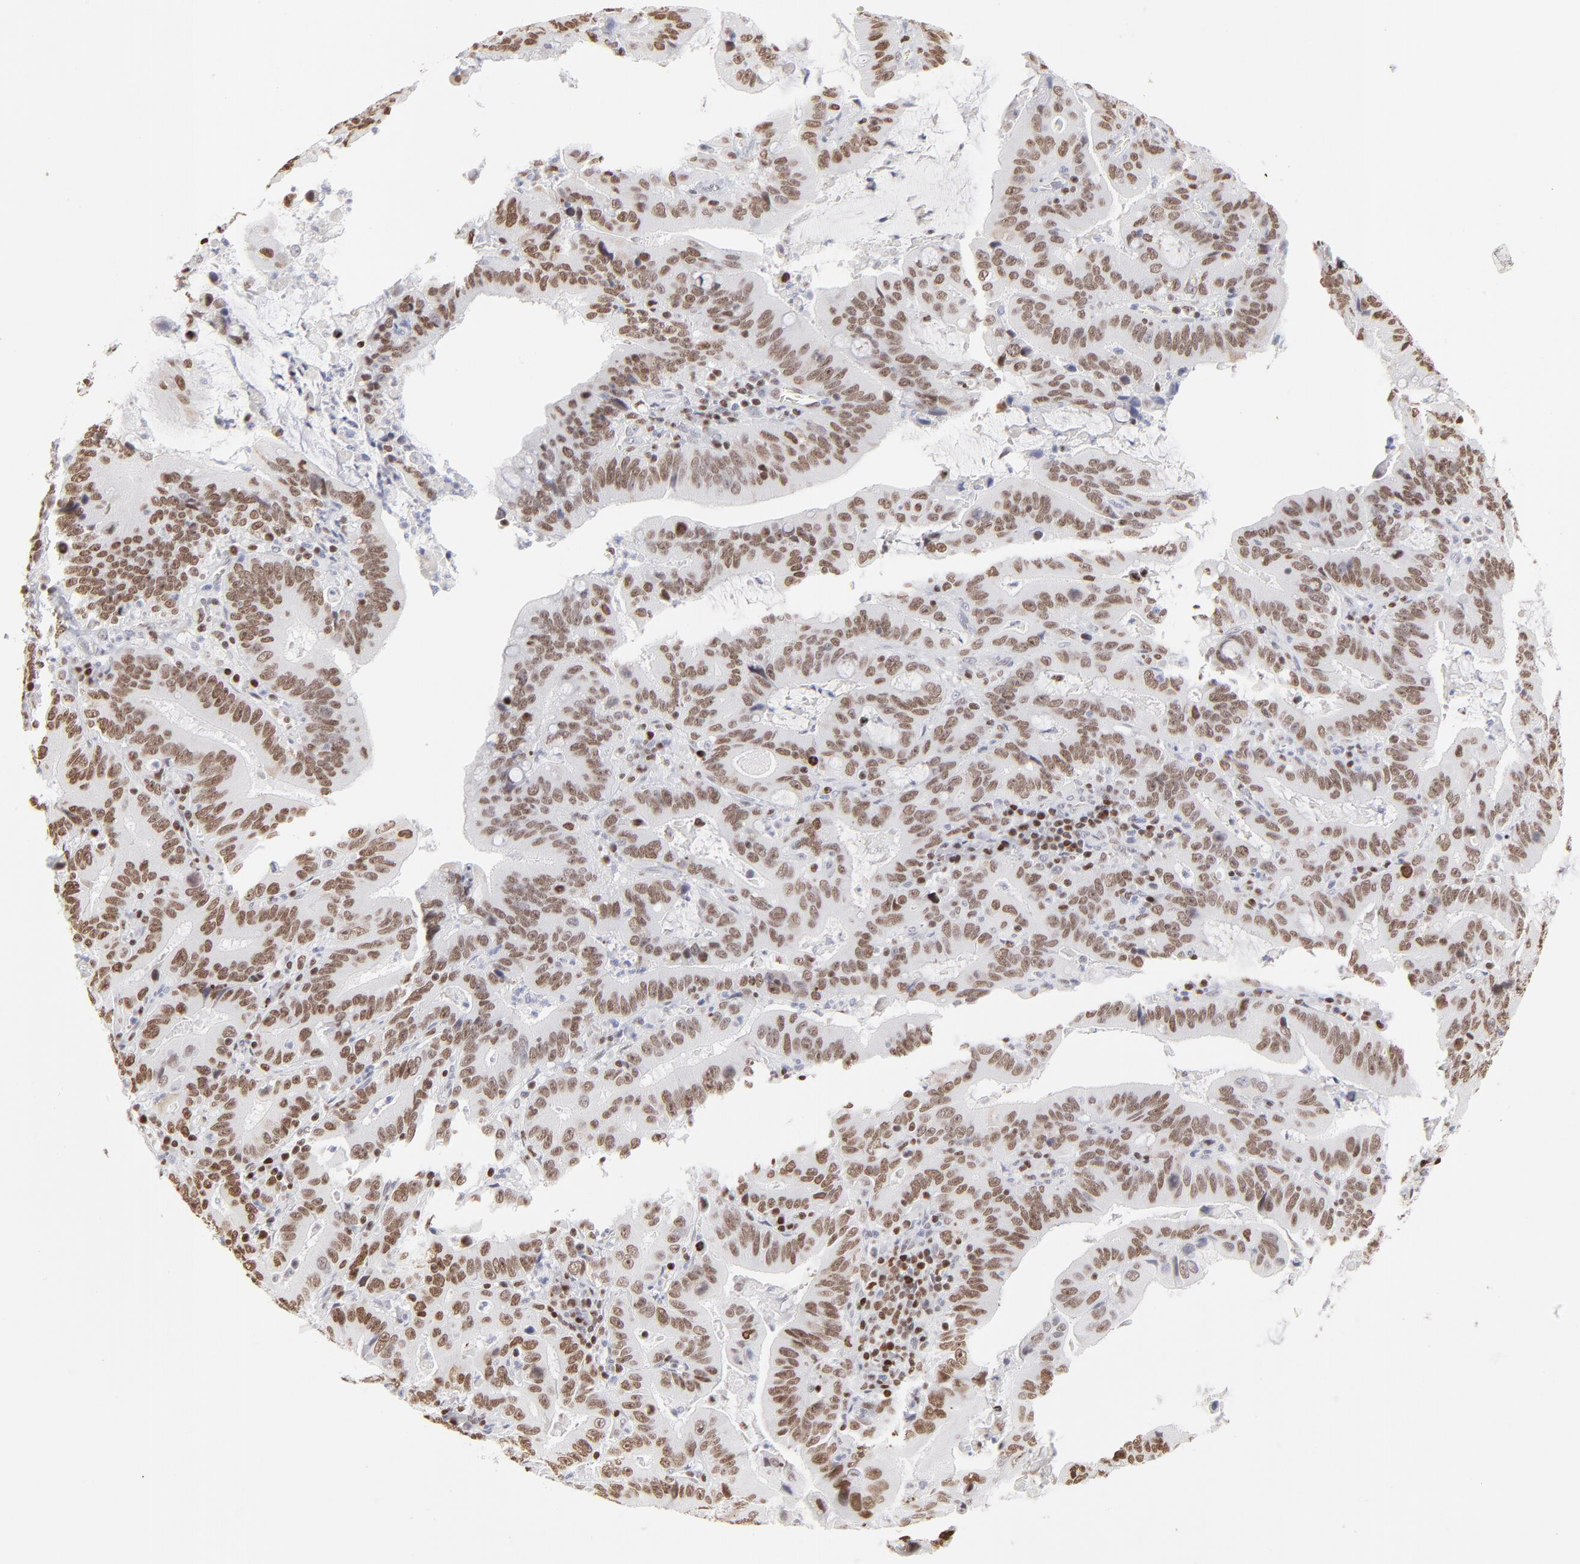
{"staining": {"intensity": "strong", "quantity": ">75%", "location": "nuclear"}, "tissue": "stomach cancer", "cell_type": "Tumor cells", "image_type": "cancer", "snomed": [{"axis": "morphology", "description": "Adenocarcinoma, NOS"}, {"axis": "topography", "description": "Stomach, upper"}], "caption": "The histopathology image reveals immunohistochemical staining of stomach adenocarcinoma. There is strong nuclear expression is identified in about >75% of tumor cells. Using DAB (3,3'-diaminobenzidine) (brown) and hematoxylin (blue) stains, captured at high magnification using brightfield microscopy.", "gene": "PARP1", "patient": {"sex": "male", "age": 63}}